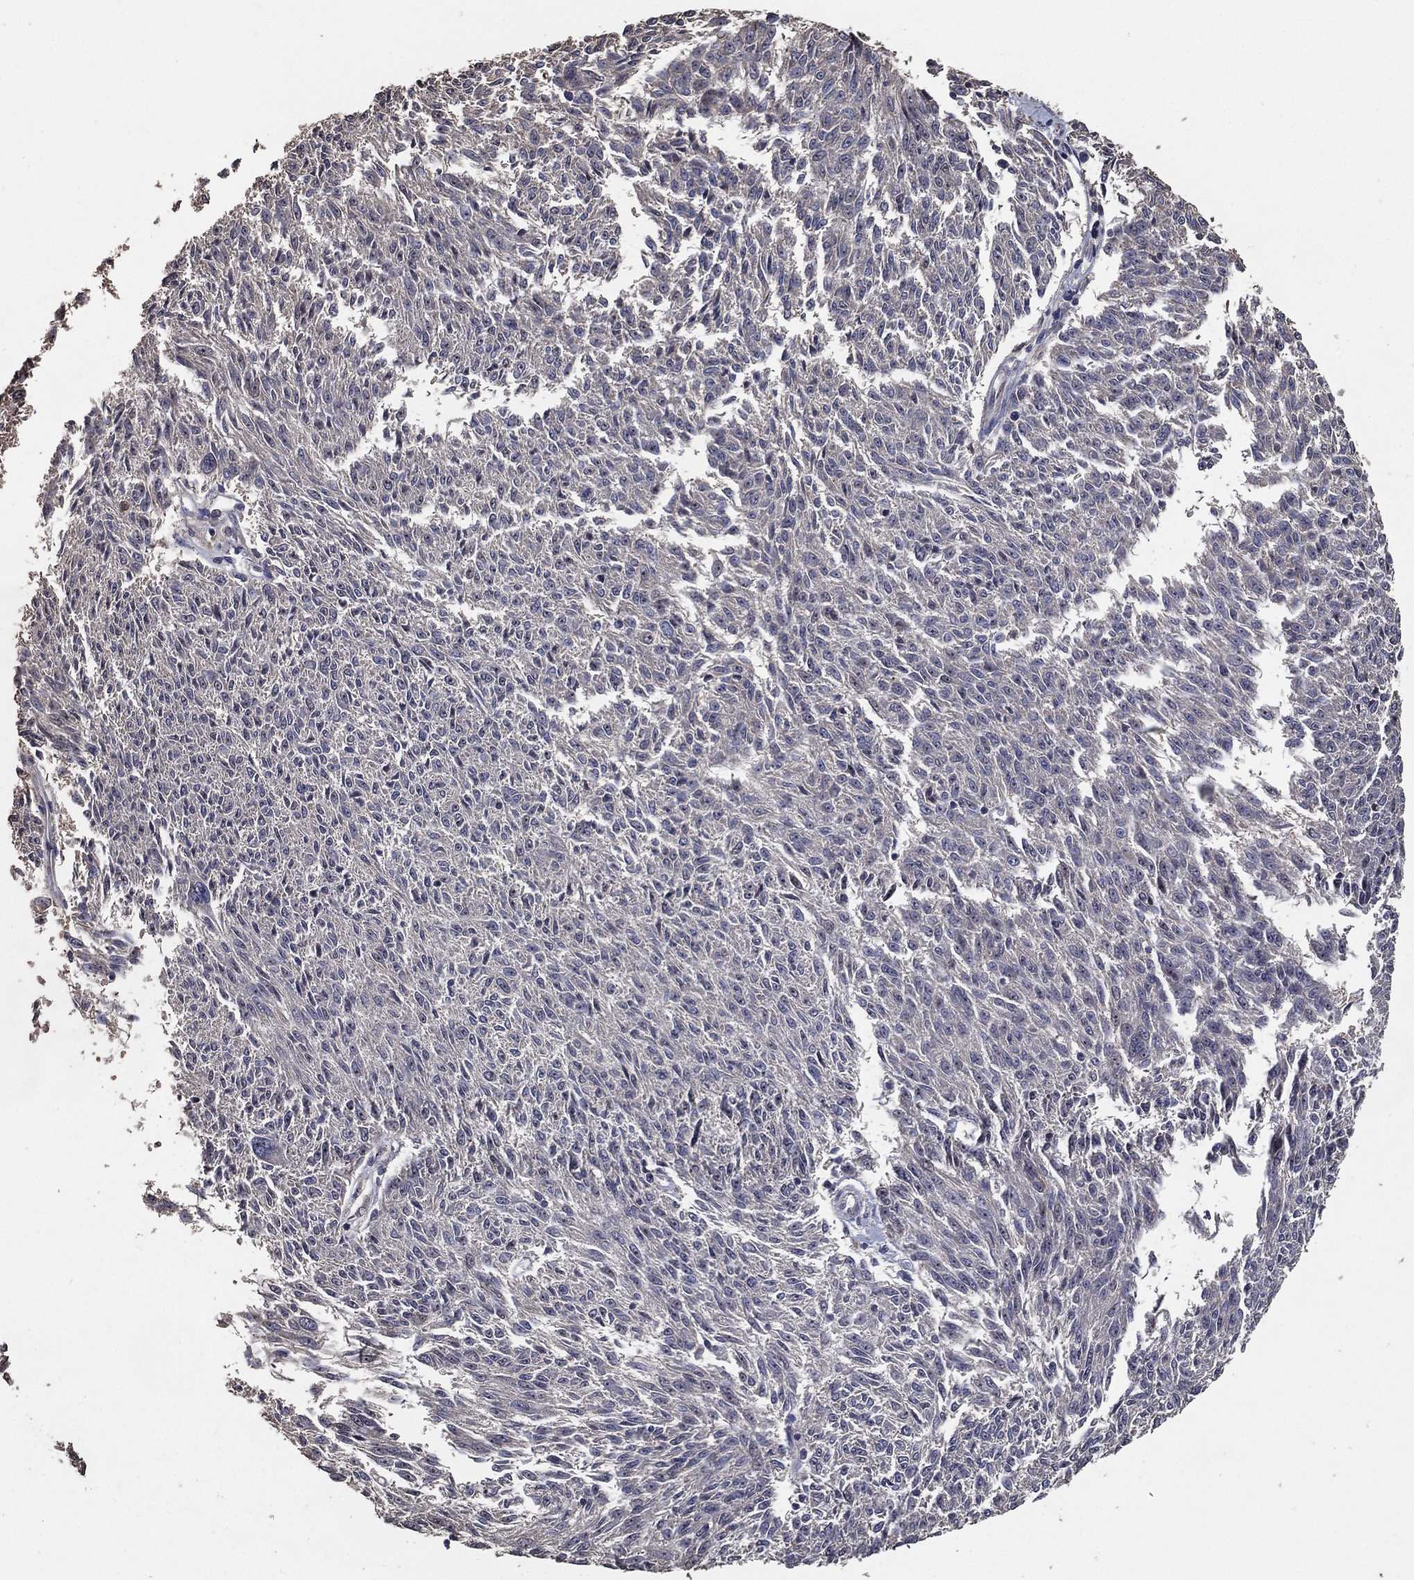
{"staining": {"intensity": "negative", "quantity": "none", "location": "none"}, "tissue": "melanoma", "cell_type": "Tumor cells", "image_type": "cancer", "snomed": [{"axis": "morphology", "description": "Malignant melanoma, NOS"}, {"axis": "topography", "description": "Skin"}], "caption": "High power microscopy histopathology image of an immunohistochemistry micrograph of malignant melanoma, revealing no significant positivity in tumor cells.", "gene": "EFNA1", "patient": {"sex": "female", "age": 72}}